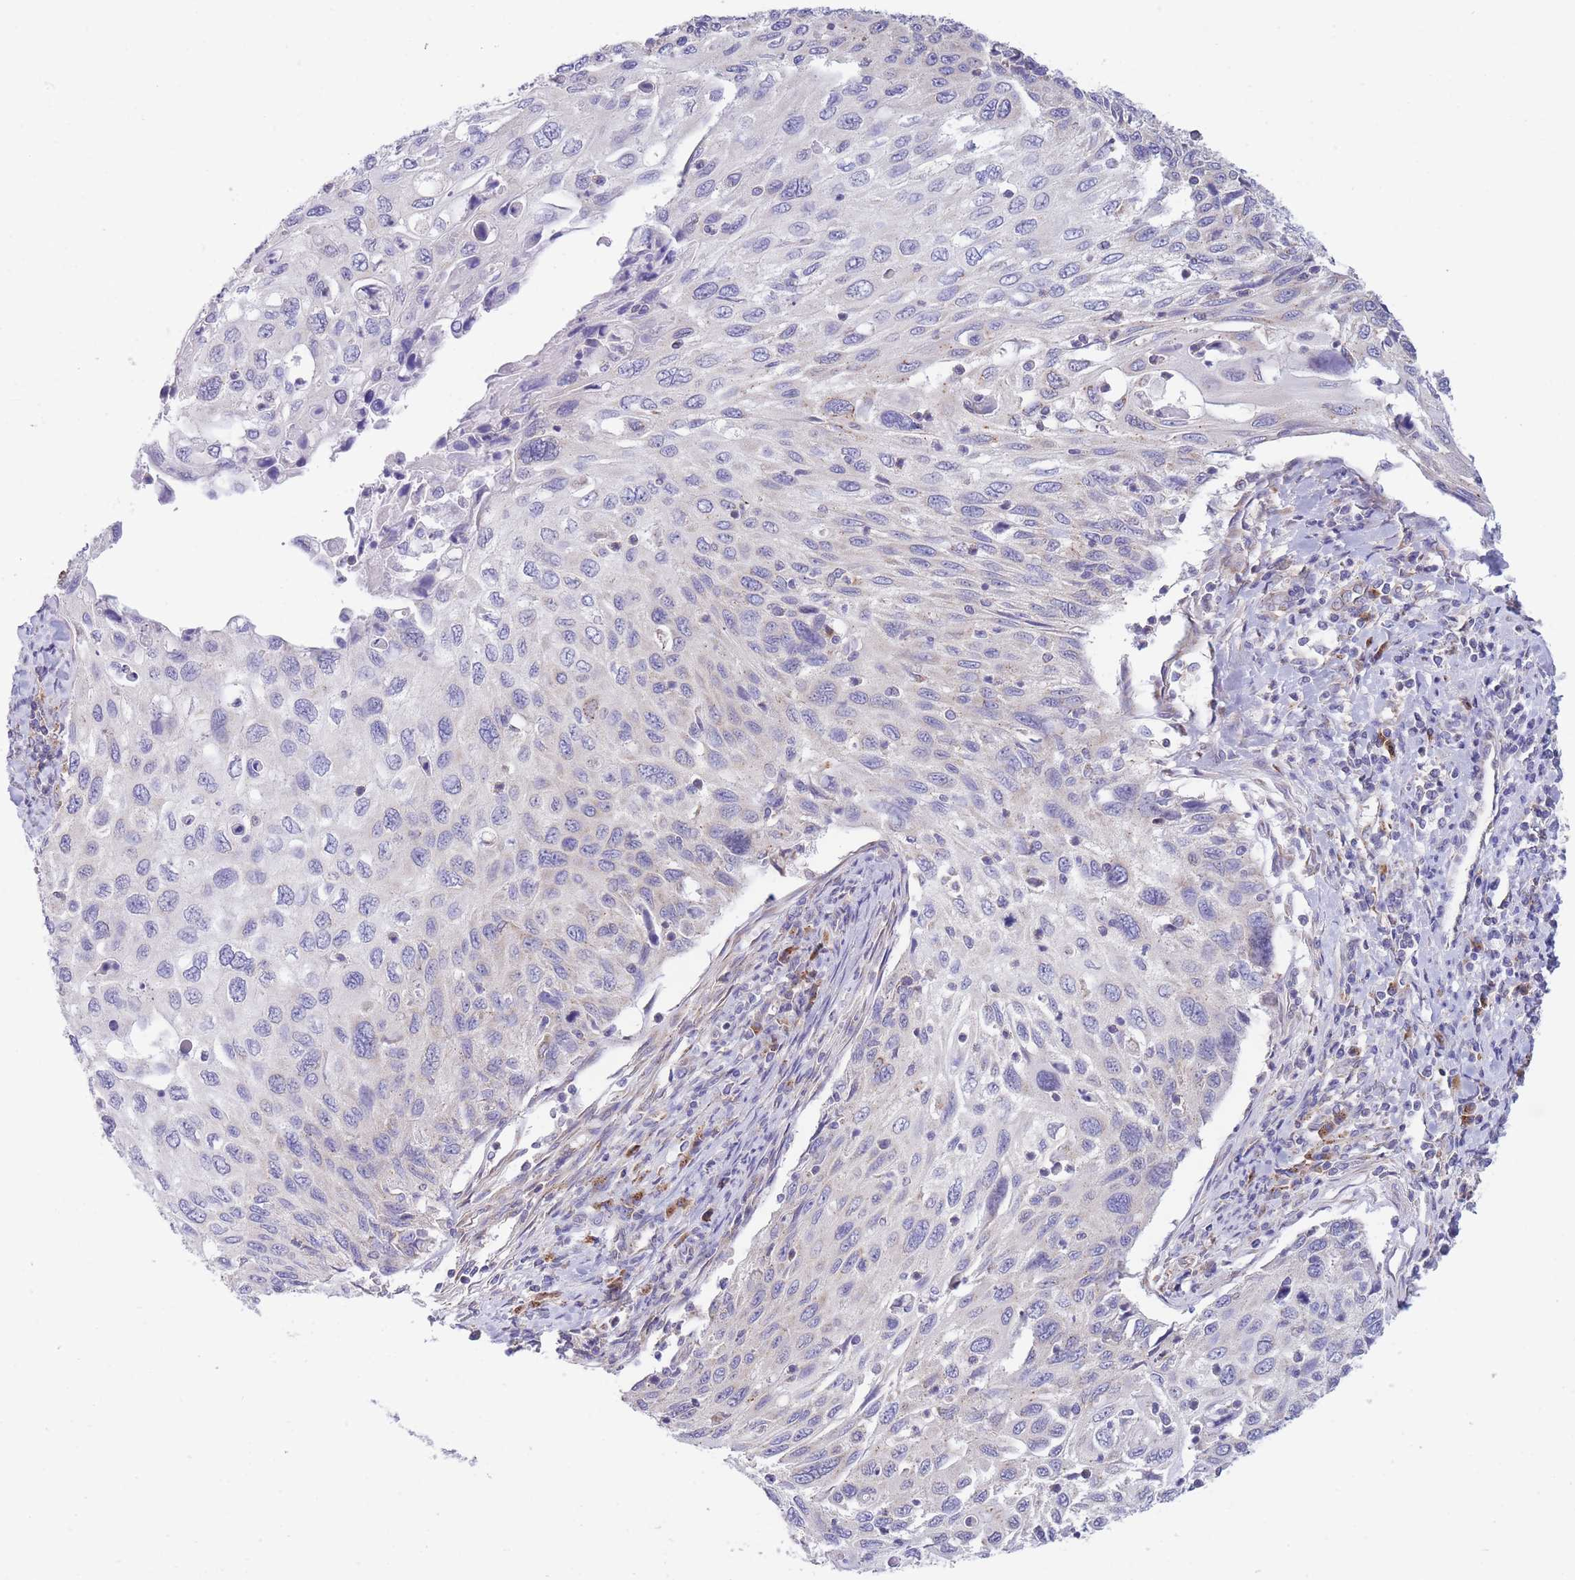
{"staining": {"intensity": "negative", "quantity": "none", "location": "none"}, "tissue": "cervical cancer", "cell_type": "Tumor cells", "image_type": "cancer", "snomed": [{"axis": "morphology", "description": "Squamous cell carcinoma, NOS"}, {"axis": "topography", "description": "Cervix"}], "caption": "IHC photomicrograph of neoplastic tissue: cervical cancer stained with DAB demonstrates no significant protein staining in tumor cells.", "gene": "COPG2", "patient": {"sex": "female", "age": 70}}